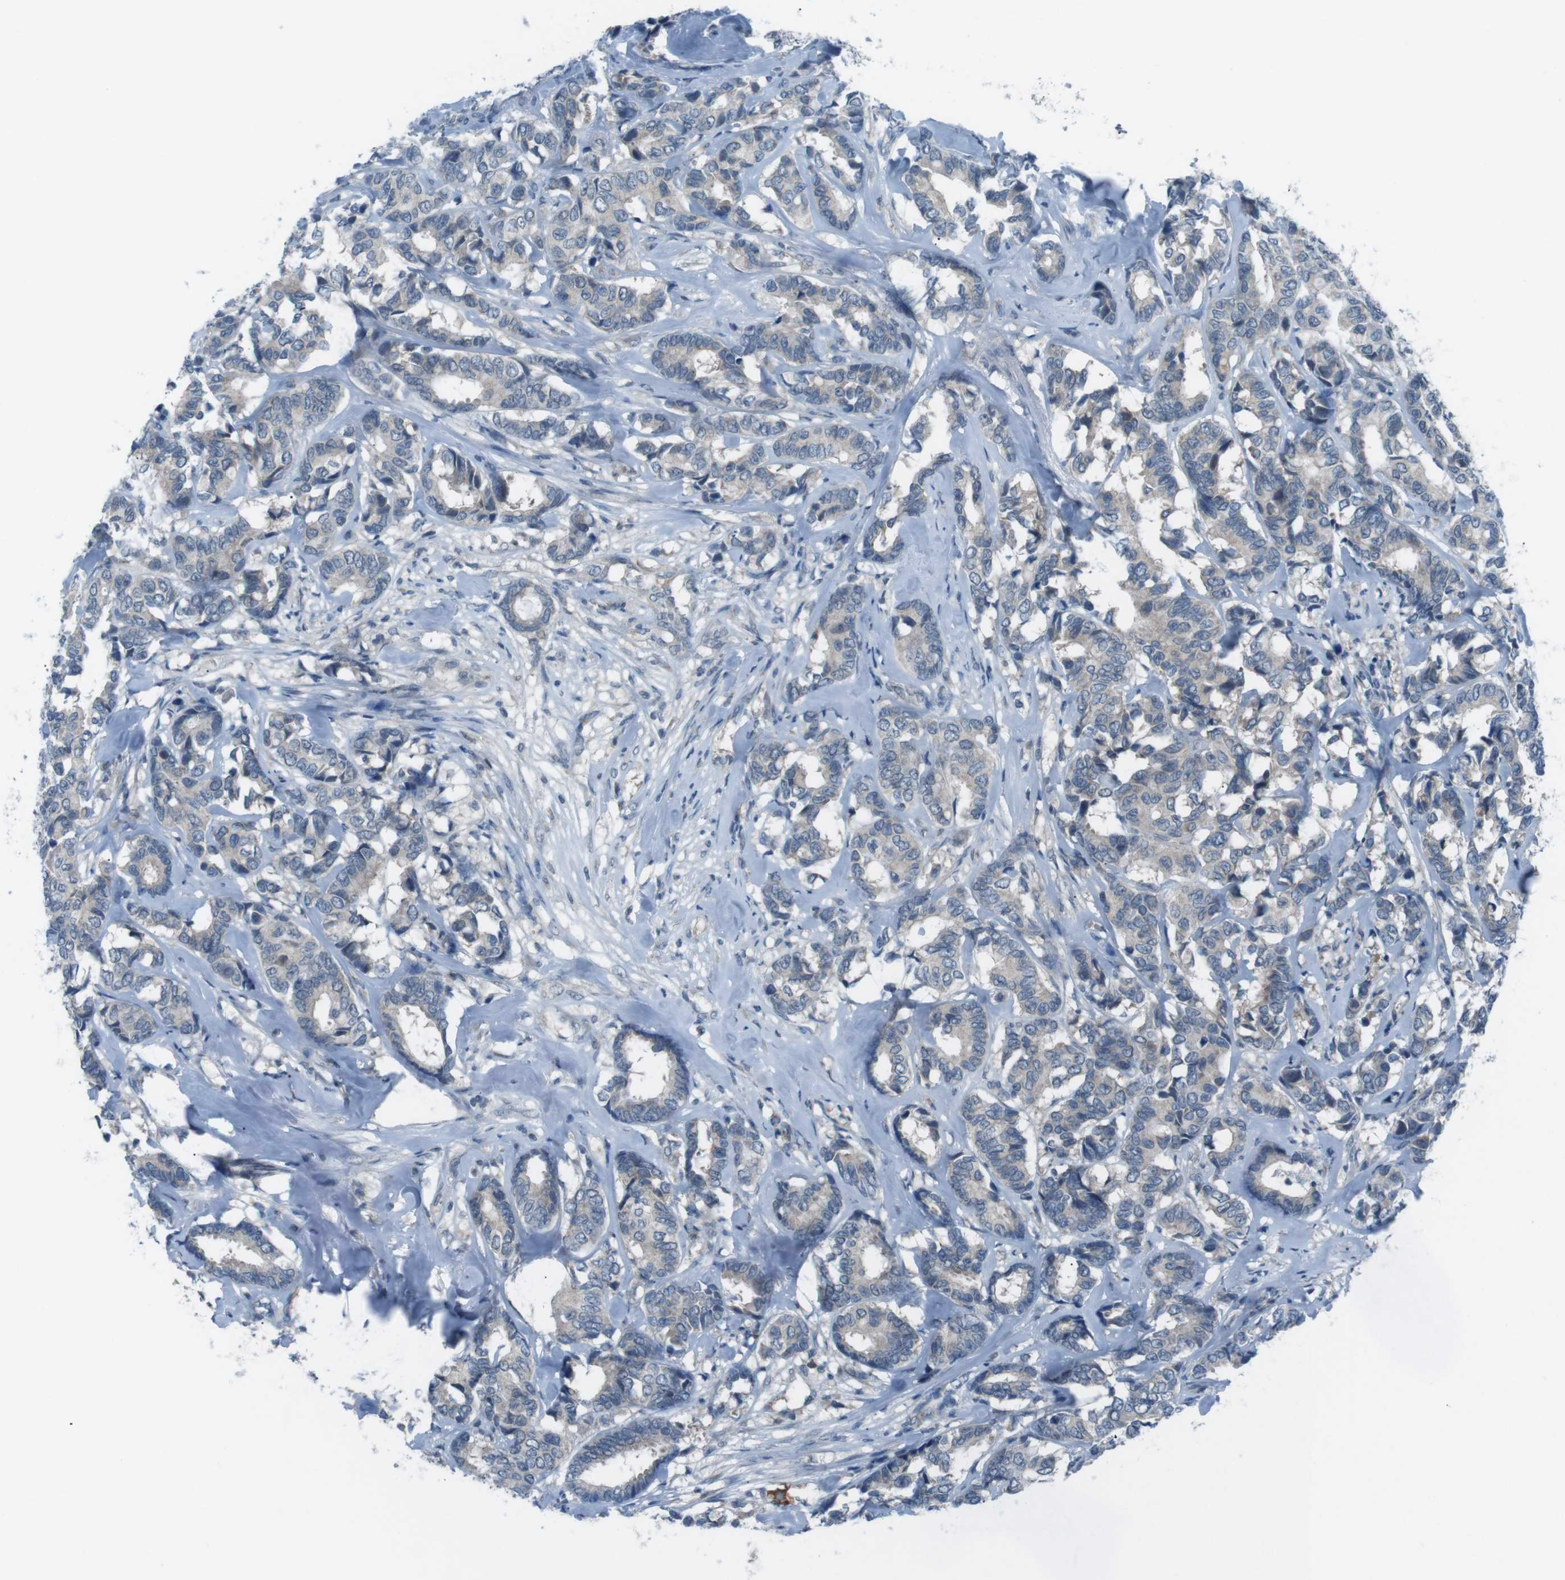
{"staining": {"intensity": "weak", "quantity": "<25%", "location": "cytoplasmic/membranous"}, "tissue": "breast cancer", "cell_type": "Tumor cells", "image_type": "cancer", "snomed": [{"axis": "morphology", "description": "Duct carcinoma"}, {"axis": "topography", "description": "Breast"}], "caption": "Breast cancer stained for a protein using IHC displays no staining tumor cells.", "gene": "FCRLA", "patient": {"sex": "female", "age": 87}}